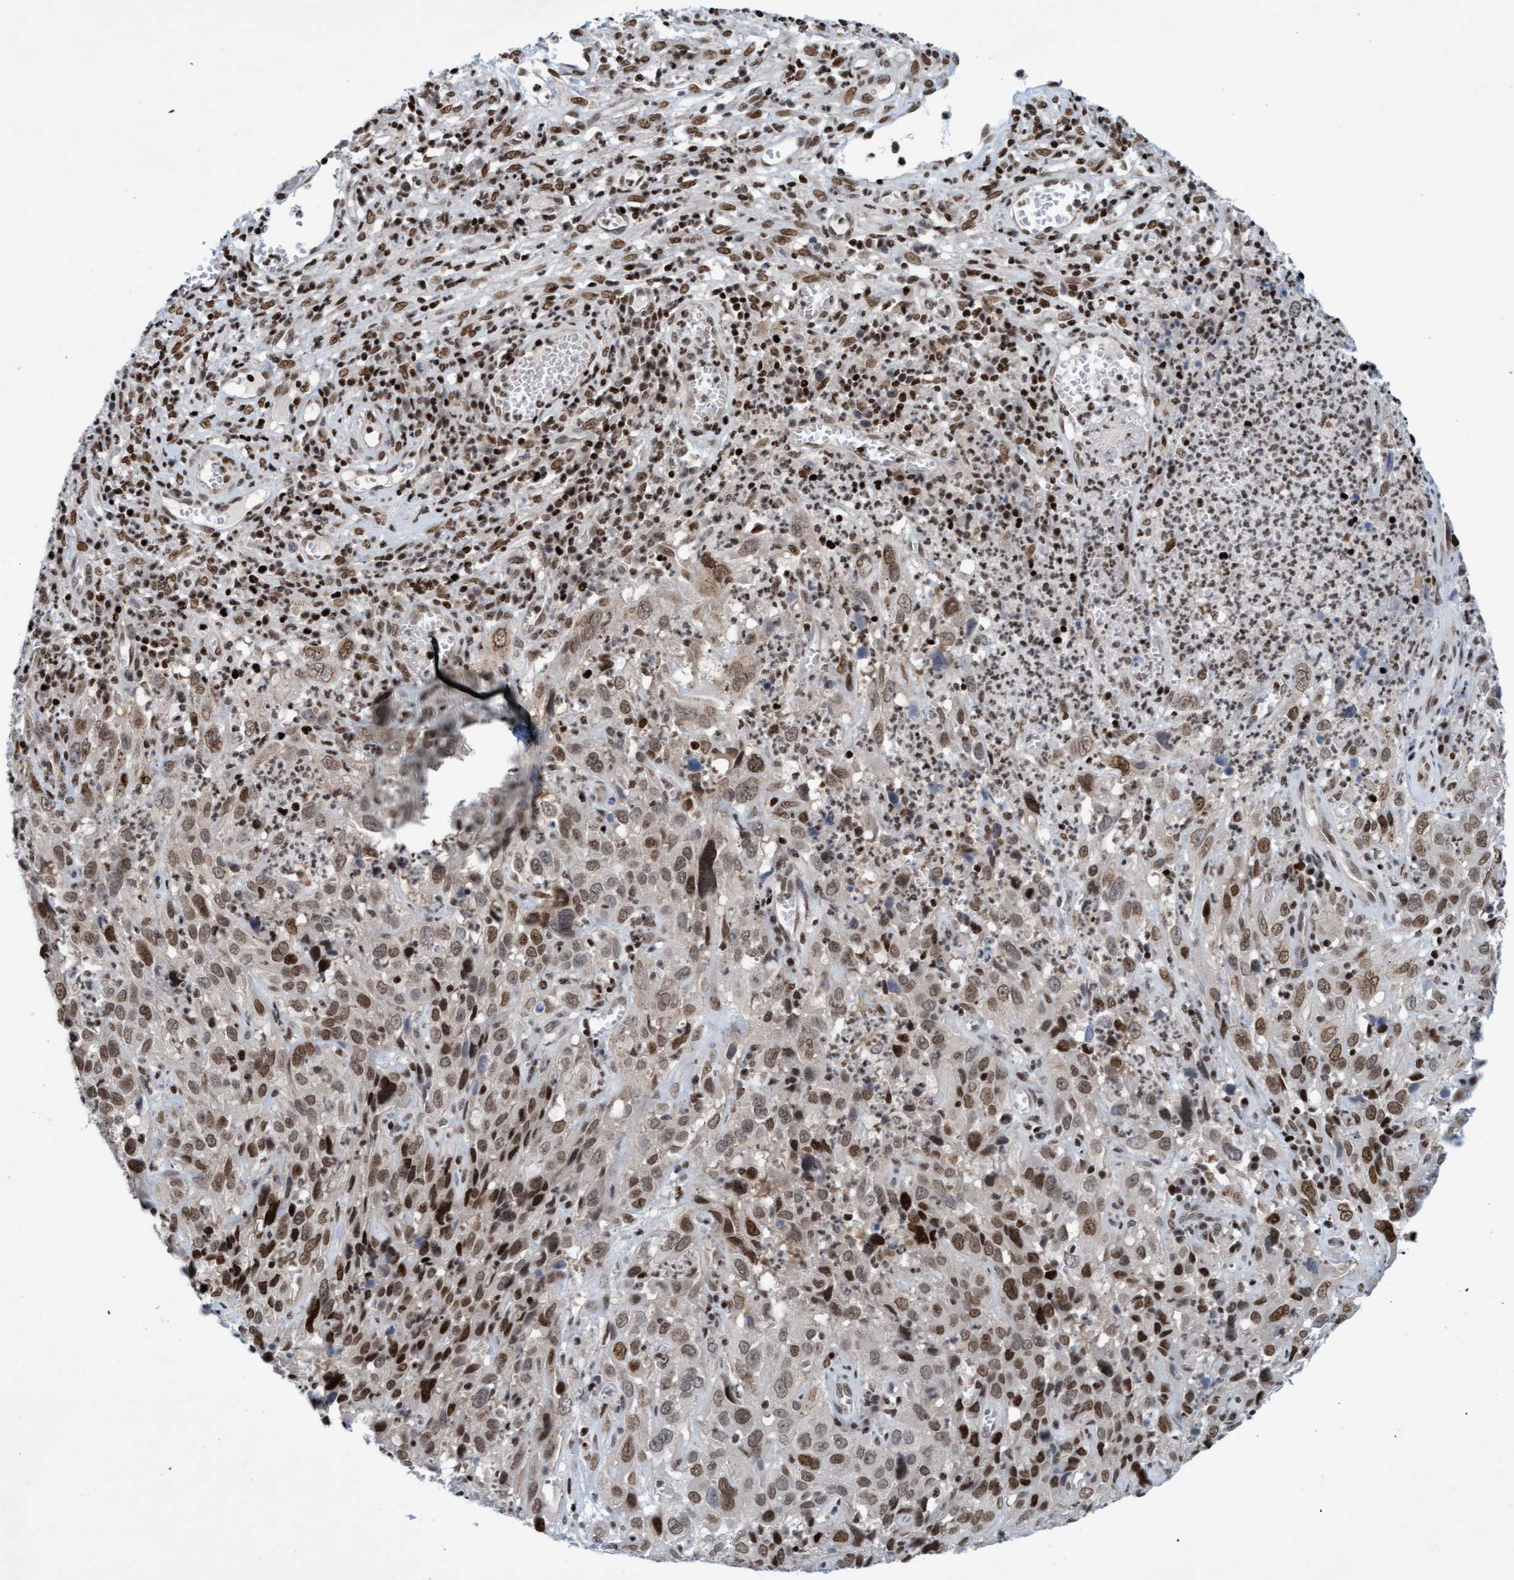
{"staining": {"intensity": "moderate", "quantity": ">75%", "location": "nuclear"}, "tissue": "cervical cancer", "cell_type": "Tumor cells", "image_type": "cancer", "snomed": [{"axis": "morphology", "description": "Squamous cell carcinoma, NOS"}, {"axis": "topography", "description": "Cervix"}], "caption": "A medium amount of moderate nuclear staining is present in about >75% of tumor cells in cervical cancer (squamous cell carcinoma) tissue. Using DAB (brown) and hematoxylin (blue) stains, captured at high magnification using brightfield microscopy.", "gene": "GLRX2", "patient": {"sex": "female", "age": 32}}